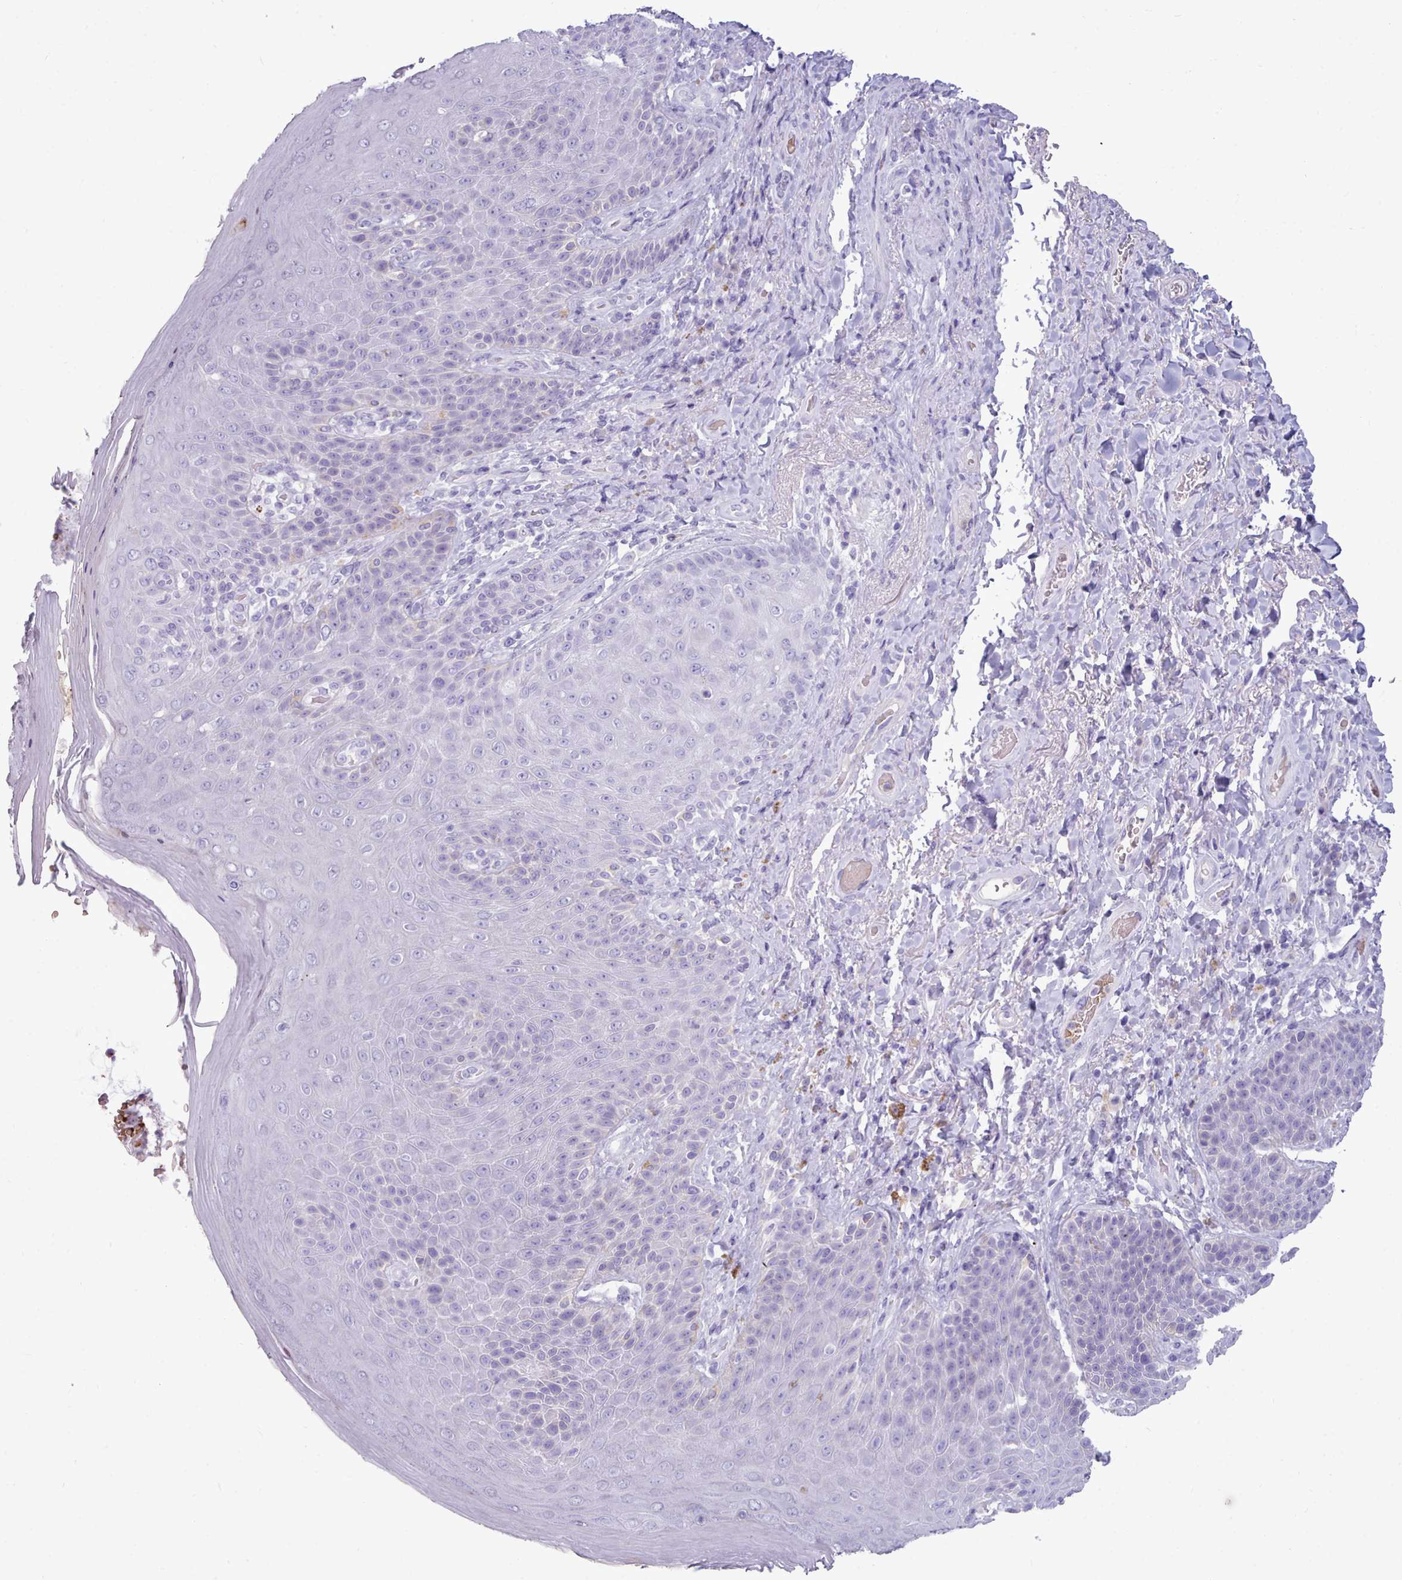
{"staining": {"intensity": "moderate", "quantity": "<25%", "location": "cytoplasmic/membranous"}, "tissue": "skin", "cell_type": "Epidermal cells", "image_type": "normal", "snomed": [{"axis": "morphology", "description": "Normal tissue, NOS"}, {"axis": "topography", "description": "Anal"}], "caption": "DAB immunohistochemical staining of unremarkable human skin exhibits moderate cytoplasmic/membranous protein staining in about <25% of epidermal cells. The protein is shown in brown color, while the nuclei are stained blue.", "gene": "NKX1", "patient": {"sex": "female", "age": 89}}